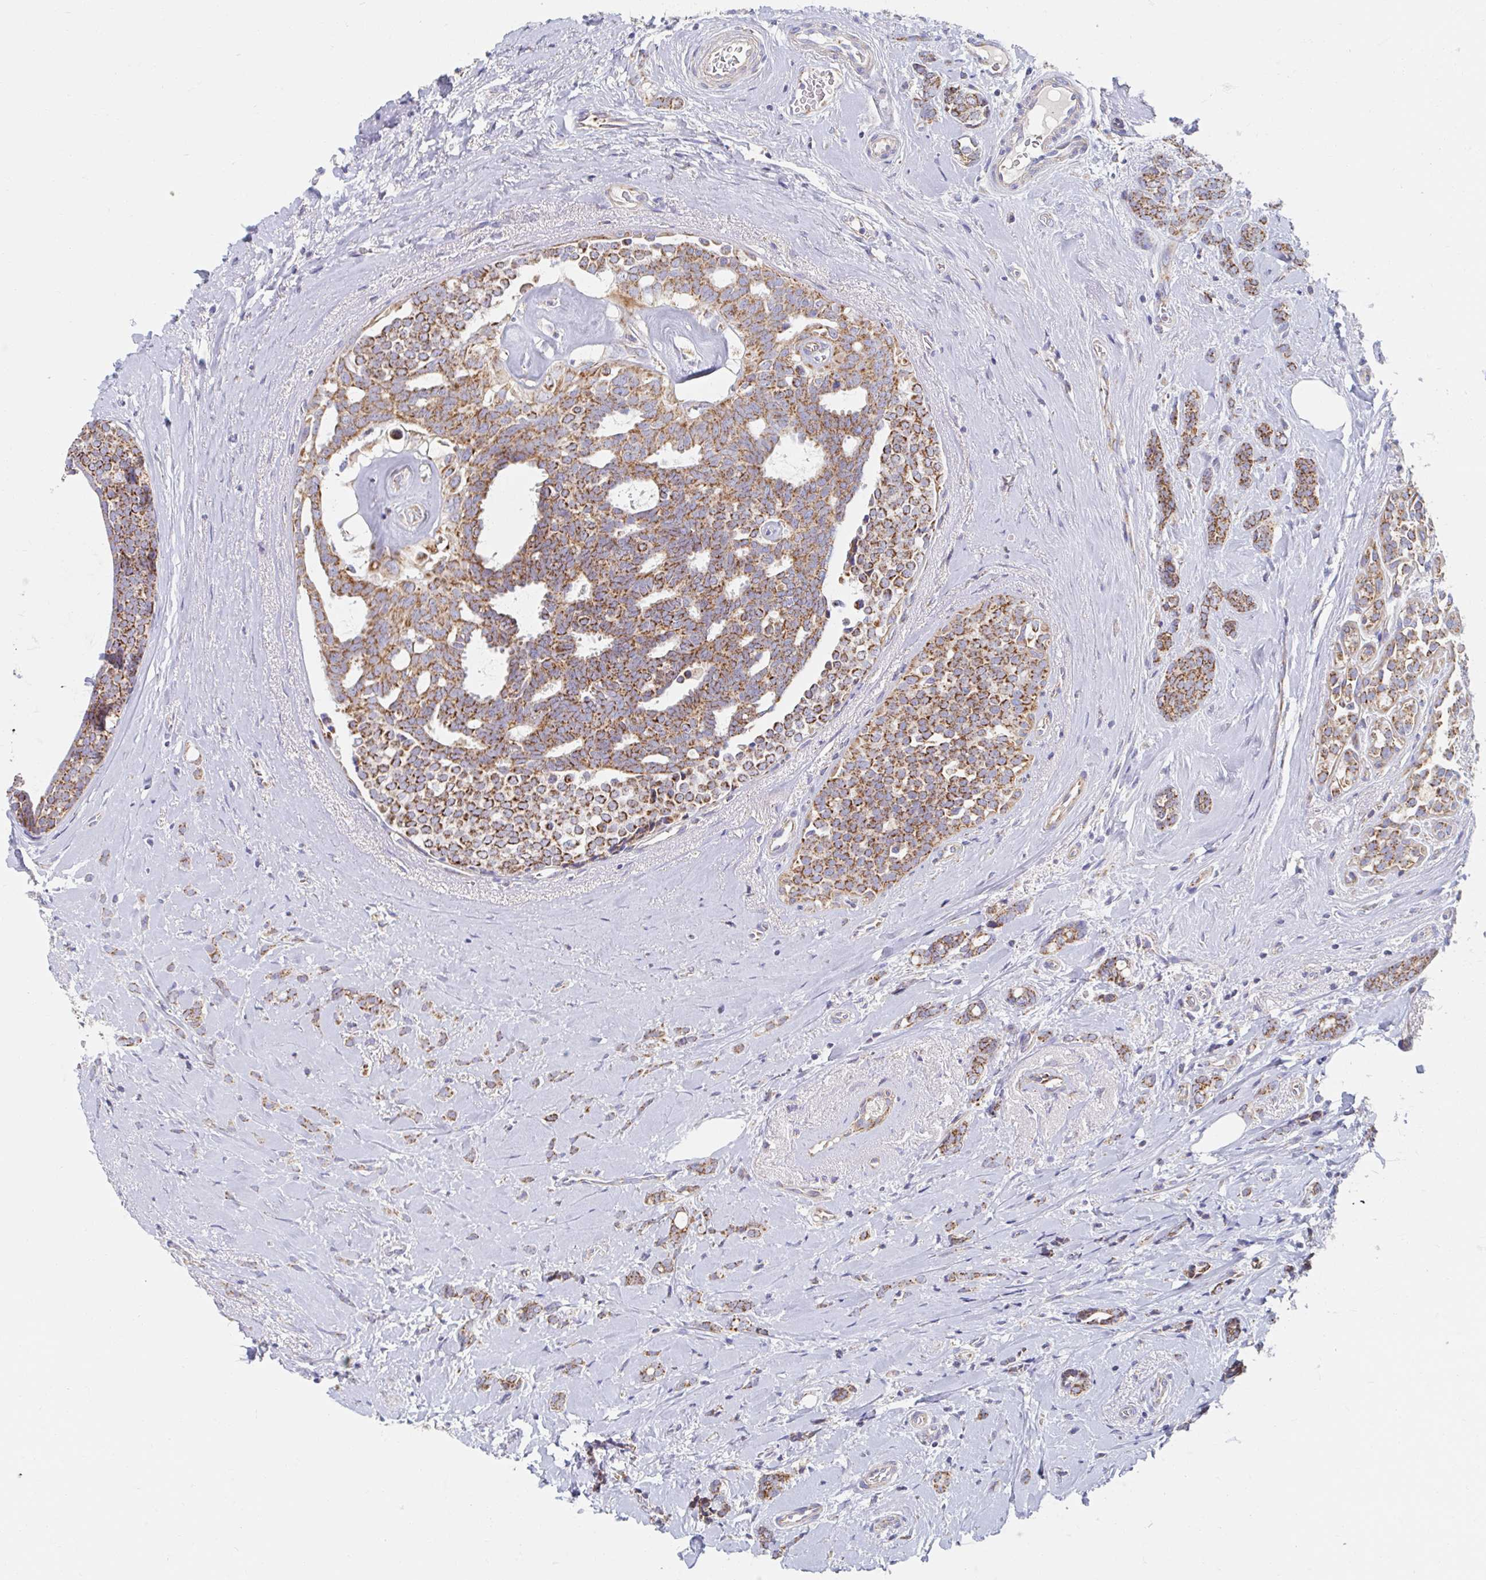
{"staining": {"intensity": "strong", "quantity": ">75%", "location": "cytoplasmic/membranous"}, "tissue": "breast cancer", "cell_type": "Tumor cells", "image_type": "cancer", "snomed": [{"axis": "morphology", "description": "Intraductal carcinoma, in situ"}, {"axis": "morphology", "description": "Duct carcinoma"}, {"axis": "morphology", "description": "Lobular carcinoma, in situ"}, {"axis": "topography", "description": "Breast"}], "caption": "Breast invasive ductal carcinoma stained for a protein shows strong cytoplasmic/membranous positivity in tumor cells.", "gene": "MAVS", "patient": {"sex": "female", "age": 44}}